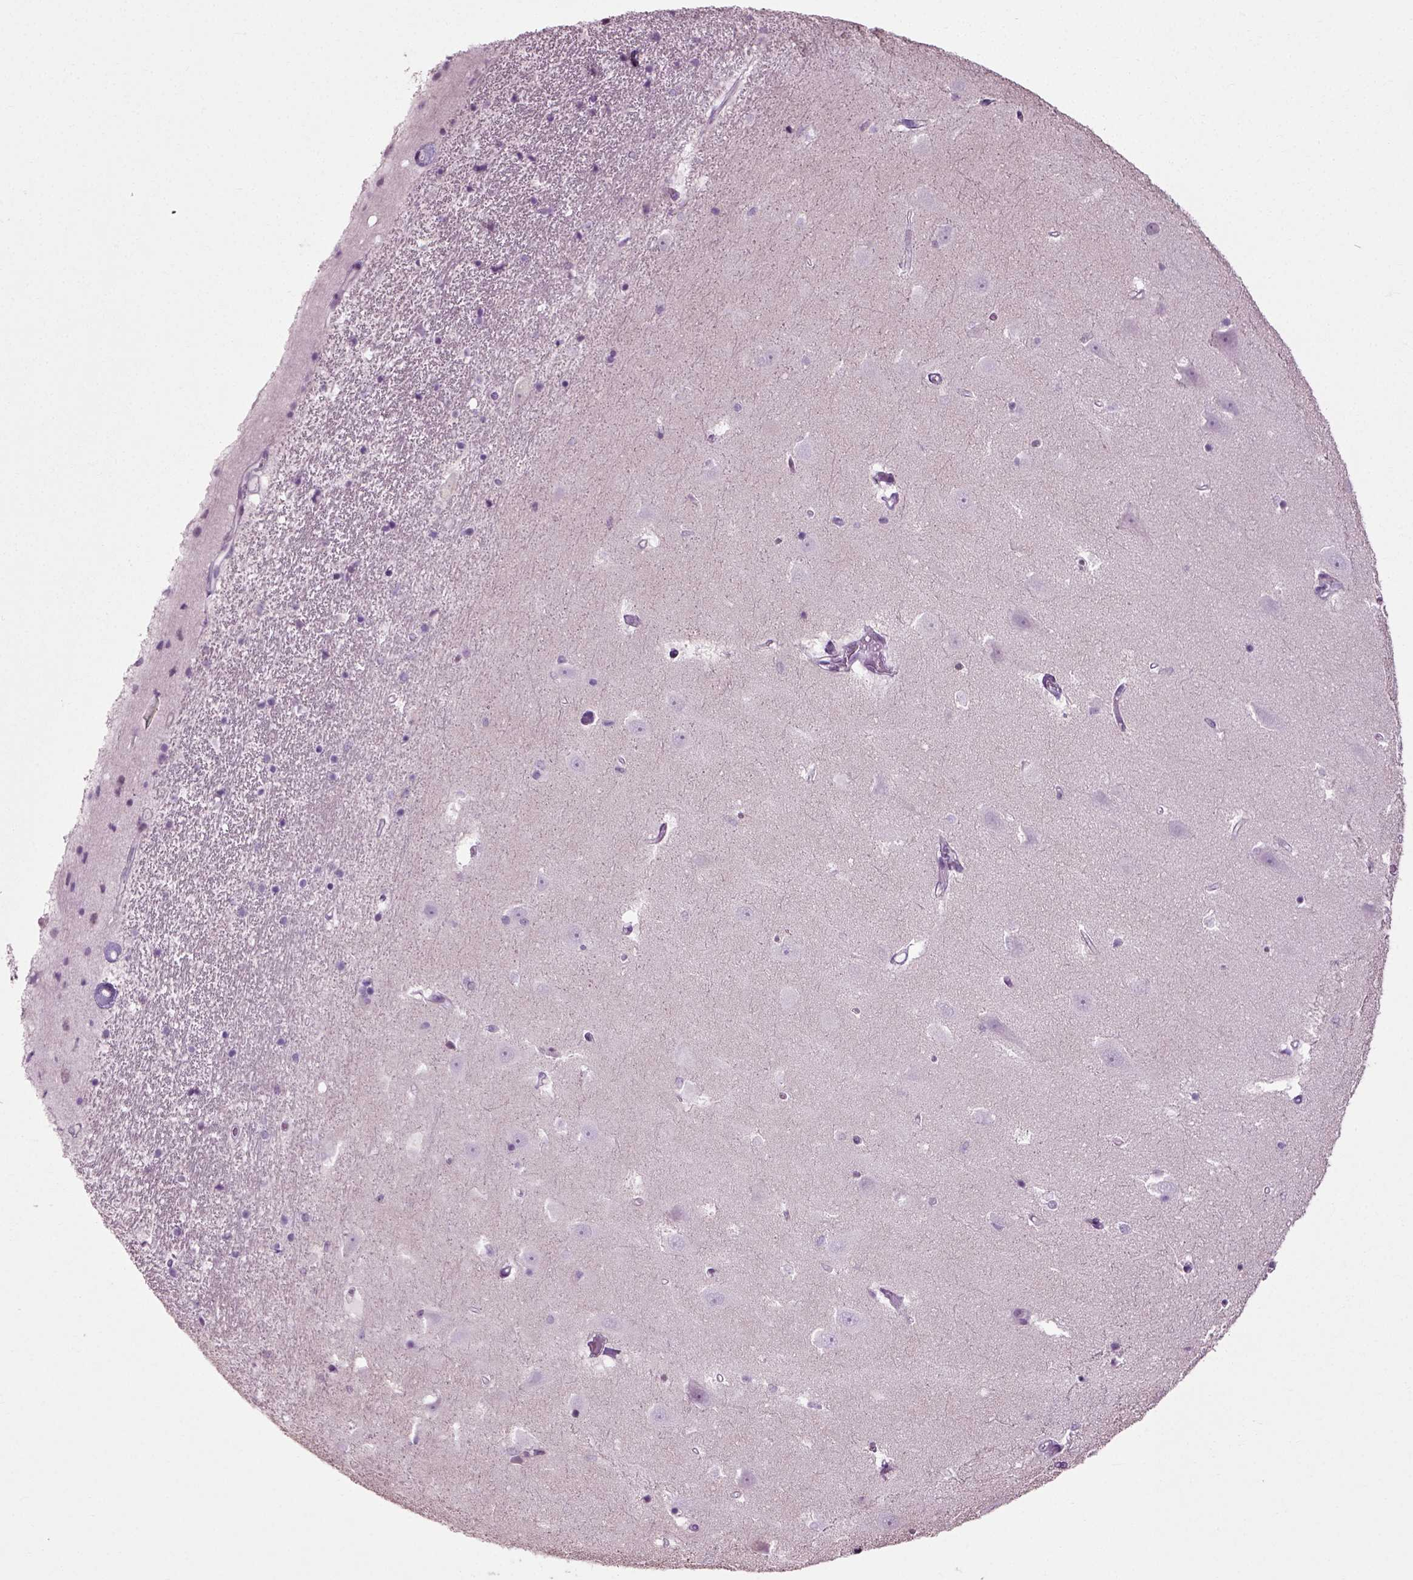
{"staining": {"intensity": "negative", "quantity": "none", "location": "none"}, "tissue": "hippocampus", "cell_type": "Glial cells", "image_type": "normal", "snomed": [{"axis": "morphology", "description": "Normal tissue, NOS"}, {"axis": "topography", "description": "Hippocampus"}], "caption": "A high-resolution image shows immunohistochemistry (IHC) staining of unremarkable hippocampus, which shows no significant staining in glial cells.", "gene": "SLC26A8", "patient": {"sex": "male", "age": 44}}